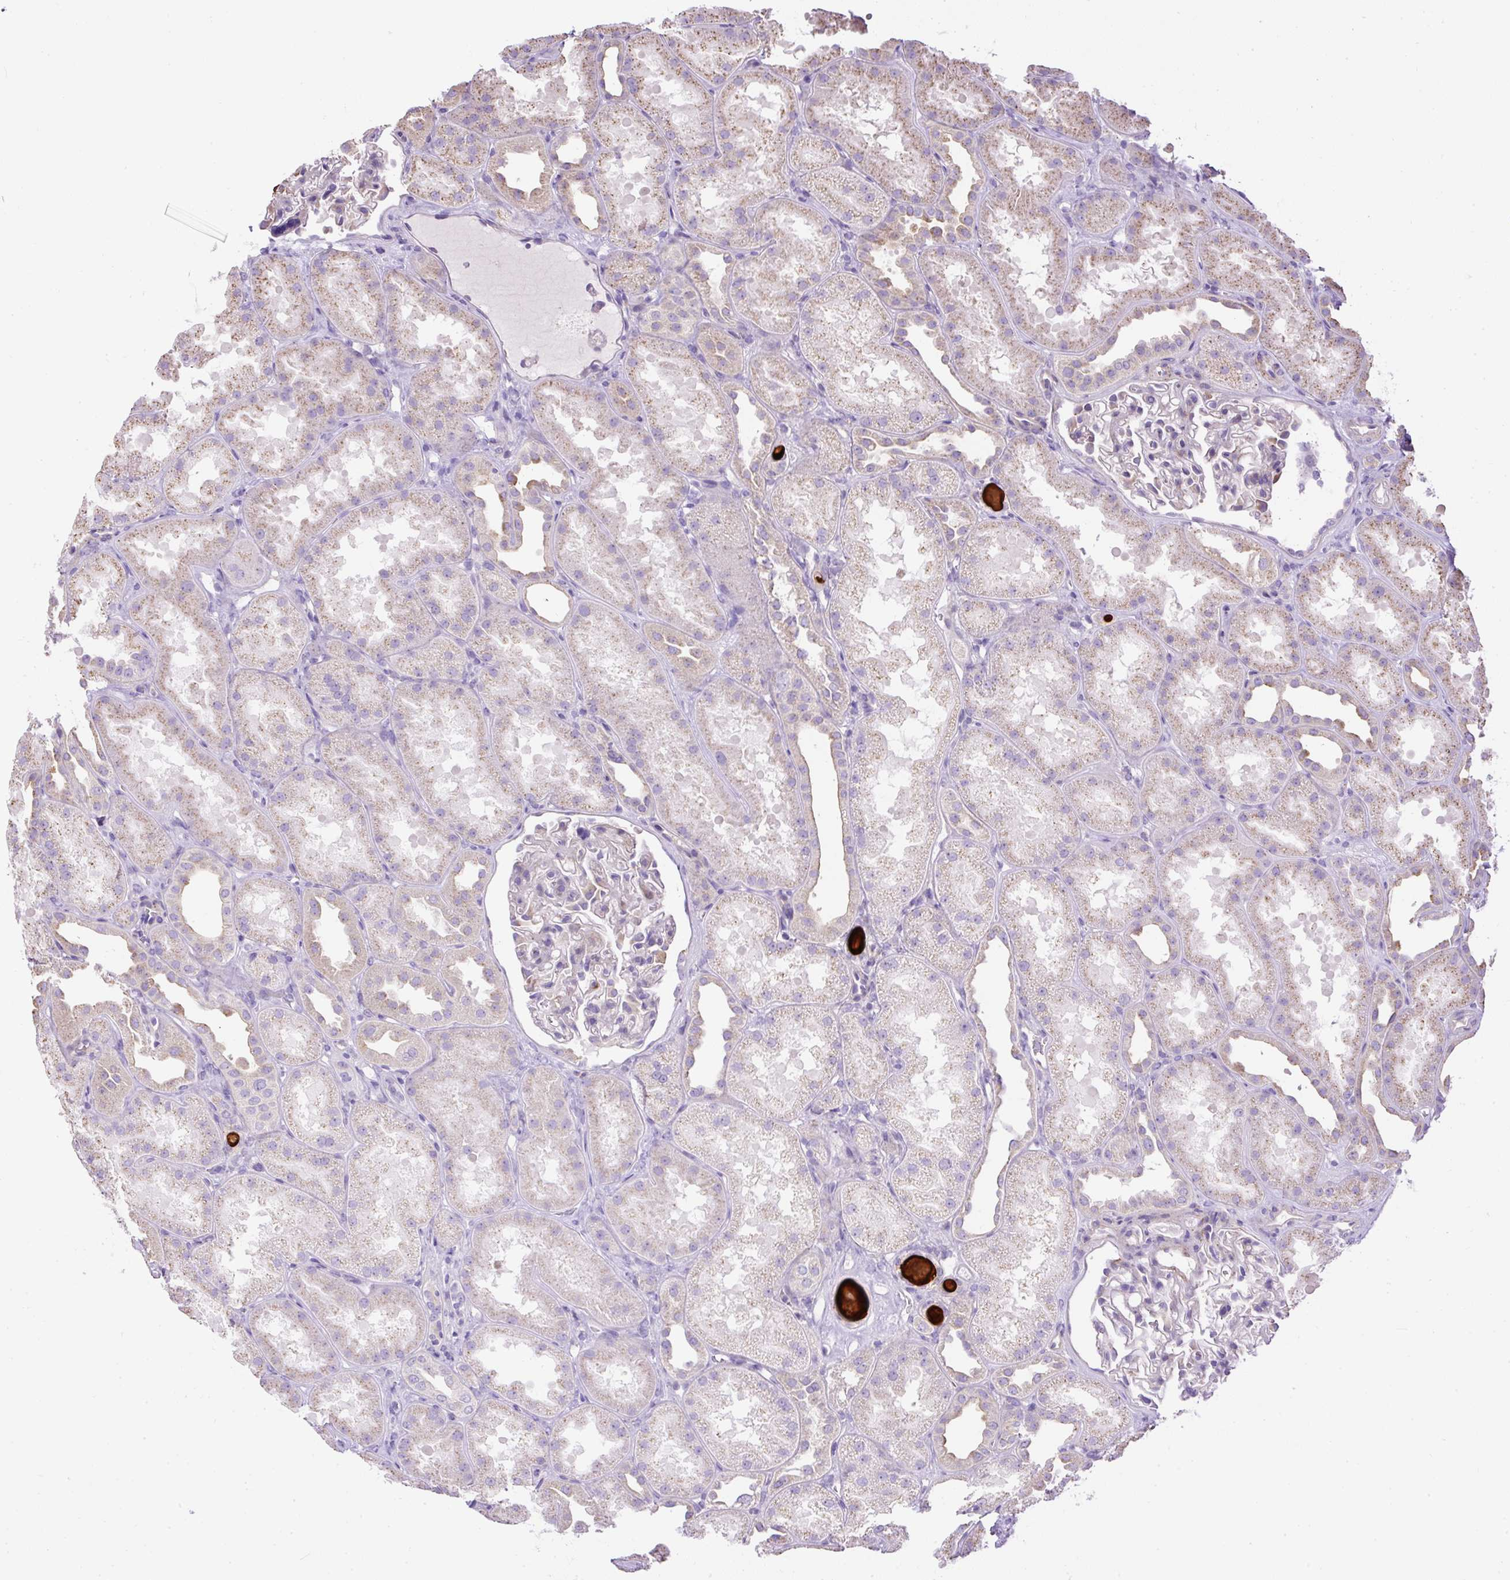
{"staining": {"intensity": "negative", "quantity": "none", "location": "none"}, "tissue": "kidney", "cell_type": "Cells in glomeruli", "image_type": "normal", "snomed": [{"axis": "morphology", "description": "Normal tissue, NOS"}, {"axis": "topography", "description": "Kidney"}], "caption": "This micrograph is of unremarkable kidney stained with immunohistochemistry to label a protein in brown with the nuclei are counter-stained blue. There is no expression in cells in glomeruli.", "gene": "CFAP47", "patient": {"sex": "male", "age": 61}}